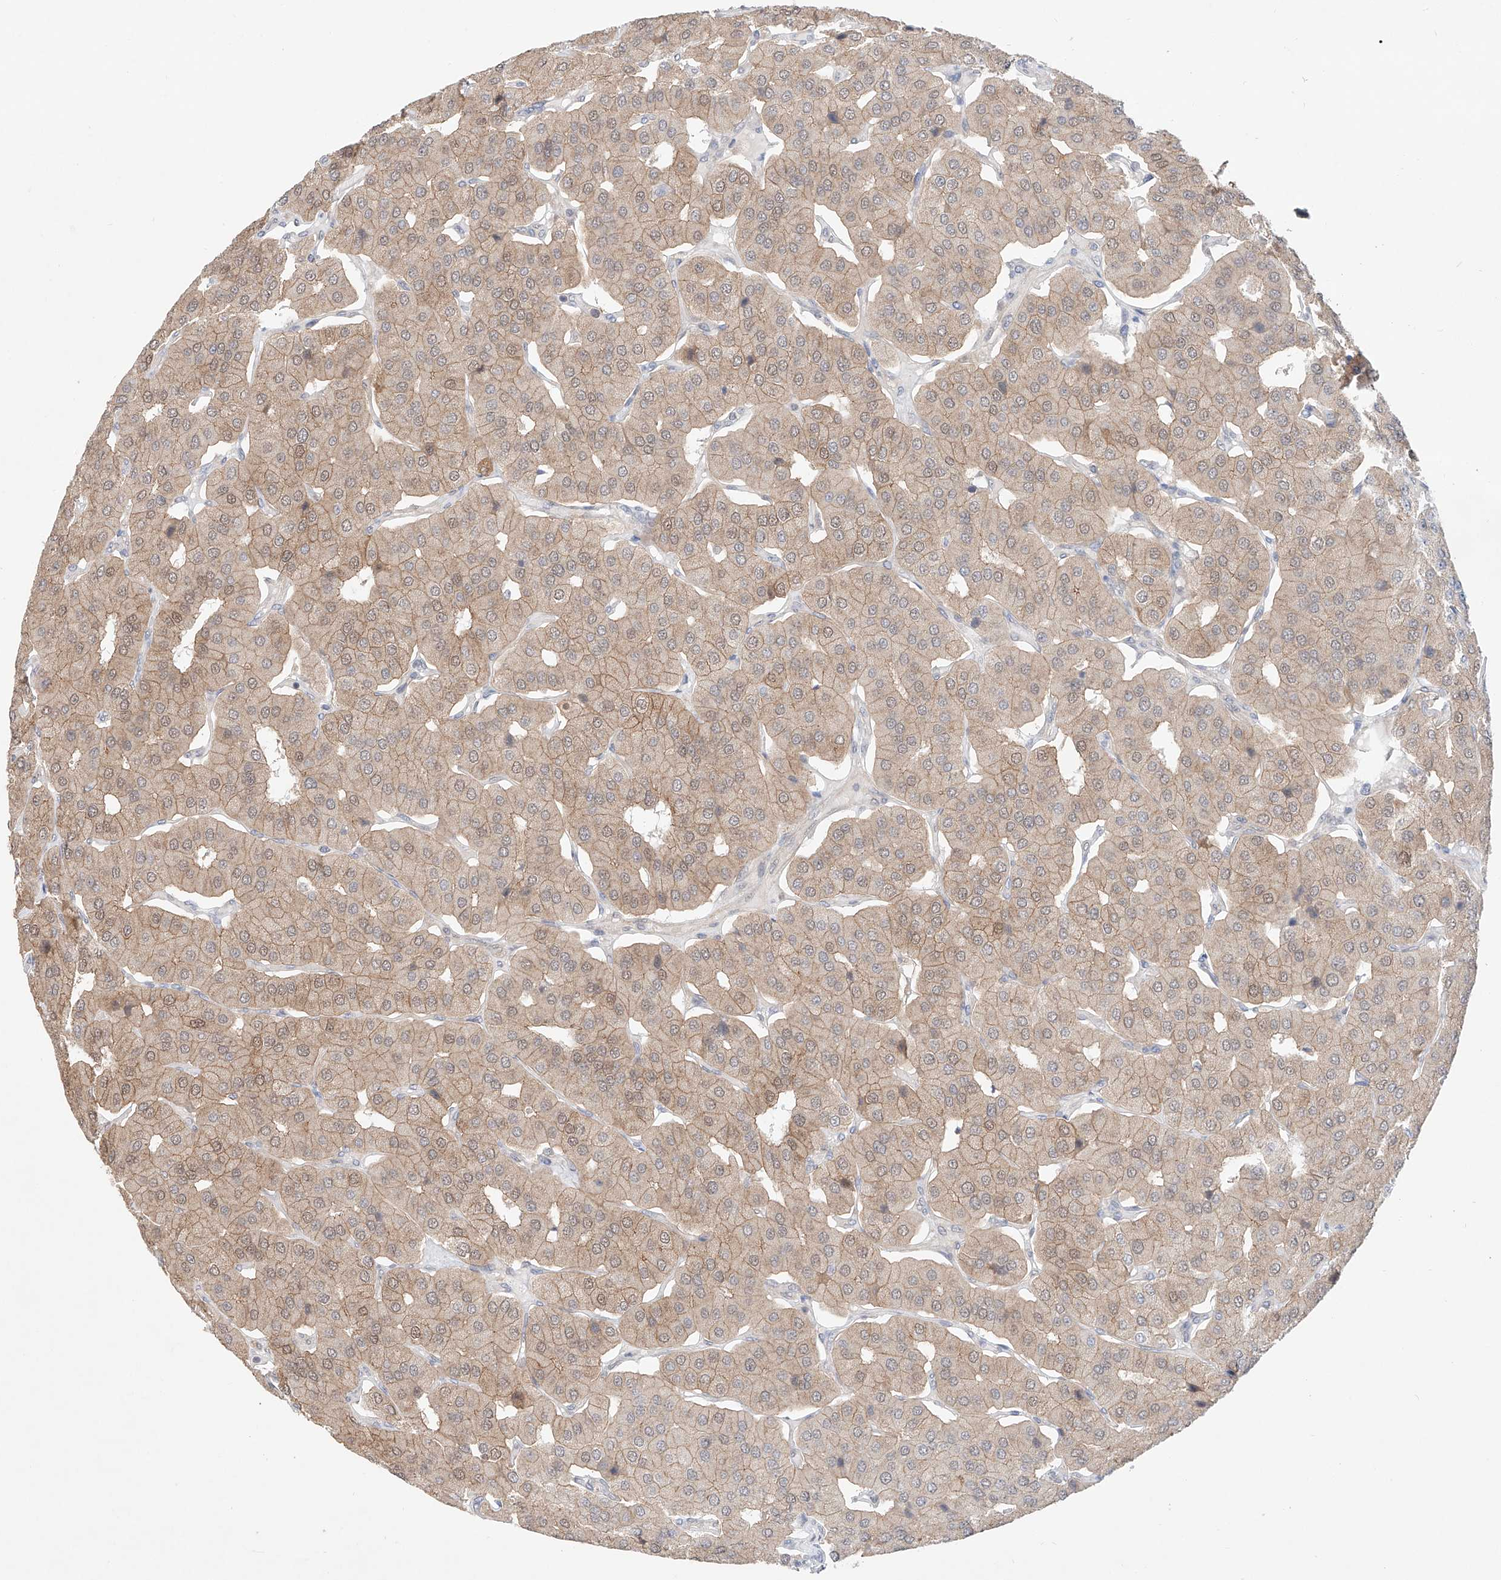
{"staining": {"intensity": "weak", "quantity": "25%-75%", "location": "cytoplasmic/membranous"}, "tissue": "parathyroid gland", "cell_type": "Glandular cells", "image_type": "normal", "snomed": [{"axis": "morphology", "description": "Normal tissue, NOS"}, {"axis": "morphology", "description": "Adenoma, NOS"}, {"axis": "topography", "description": "Parathyroid gland"}], "caption": "Immunohistochemical staining of normal human parathyroid gland demonstrates low levels of weak cytoplasmic/membranous positivity in approximately 25%-75% of glandular cells. The staining was performed using DAB to visualize the protein expression in brown, while the nuclei were stained in blue with hematoxylin (Magnification: 20x).", "gene": "TSR2", "patient": {"sex": "female", "age": 86}}